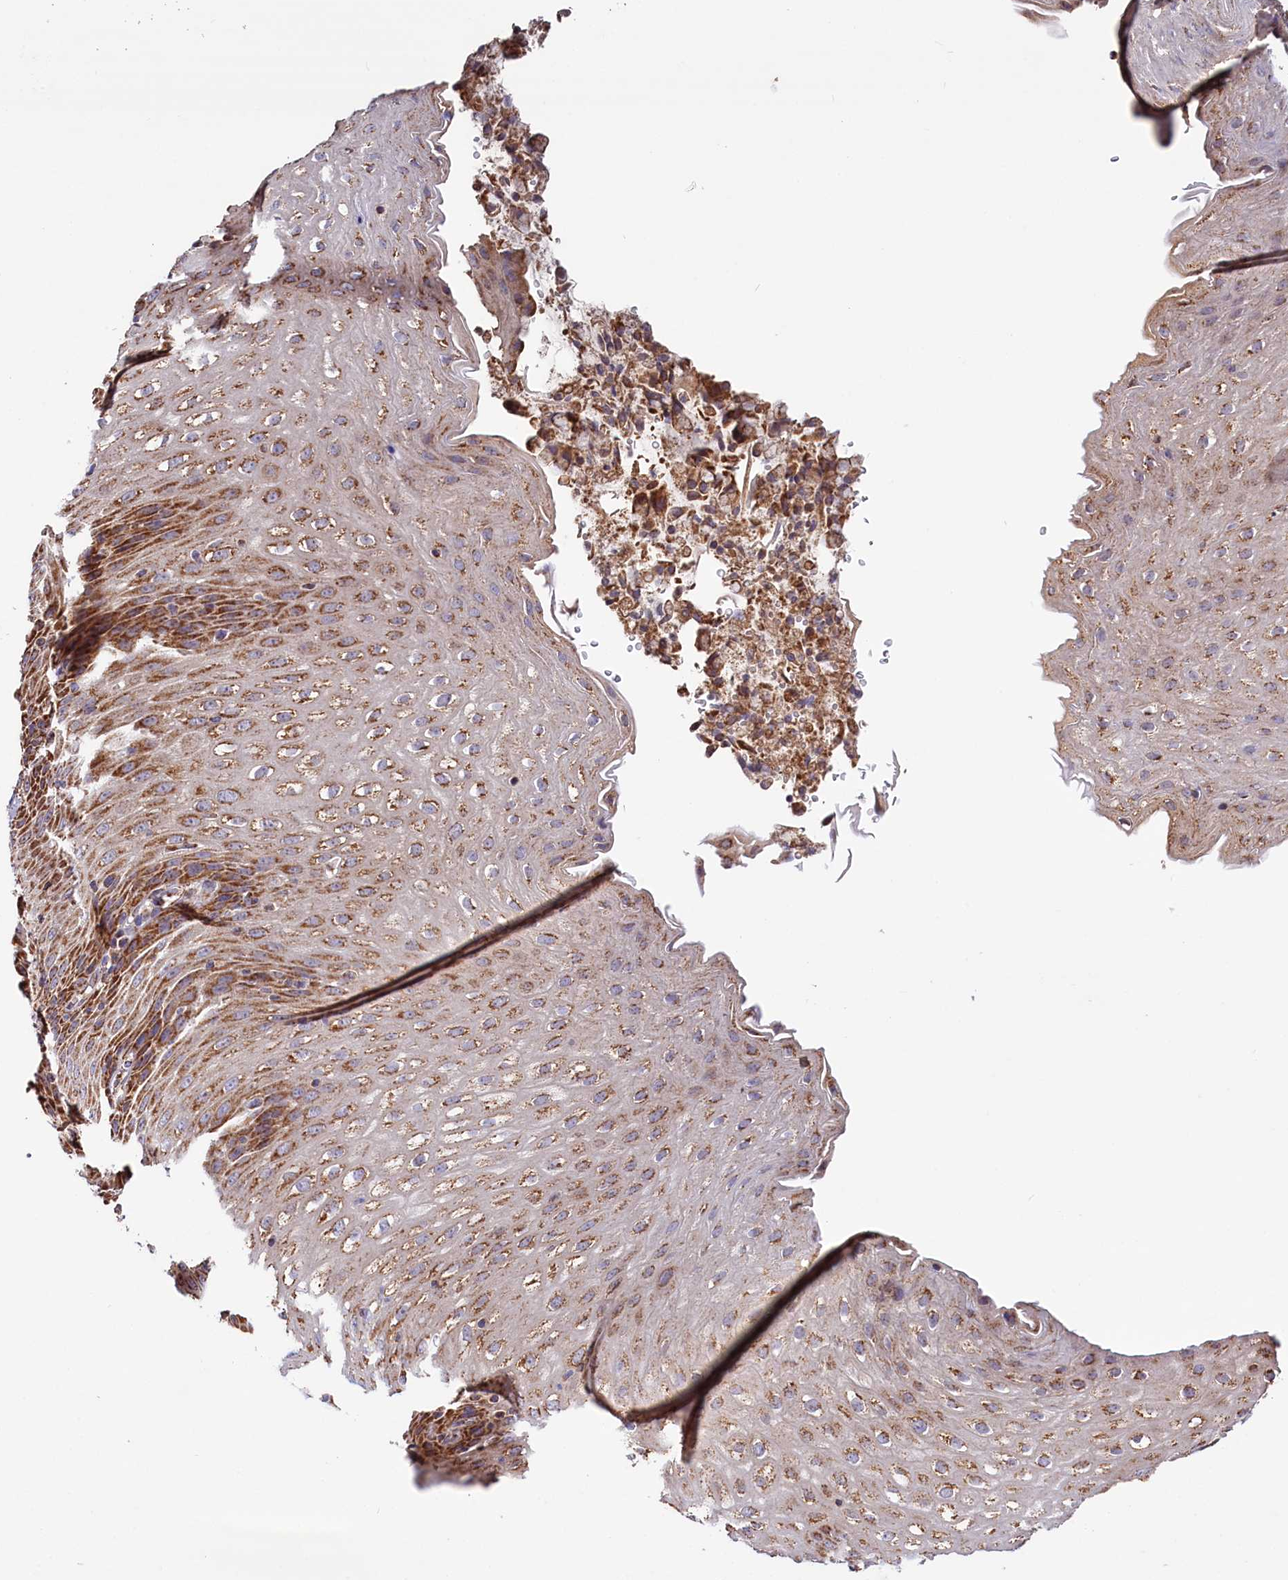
{"staining": {"intensity": "strong", "quantity": "25%-75%", "location": "cytoplasmic/membranous"}, "tissue": "esophagus", "cell_type": "Squamous epithelial cells", "image_type": "normal", "snomed": [{"axis": "morphology", "description": "Normal tissue, NOS"}, {"axis": "topography", "description": "Esophagus"}], "caption": "Protein staining demonstrates strong cytoplasmic/membranous staining in approximately 25%-75% of squamous epithelial cells in normal esophagus.", "gene": "NUDT15", "patient": {"sex": "female", "age": 61}}